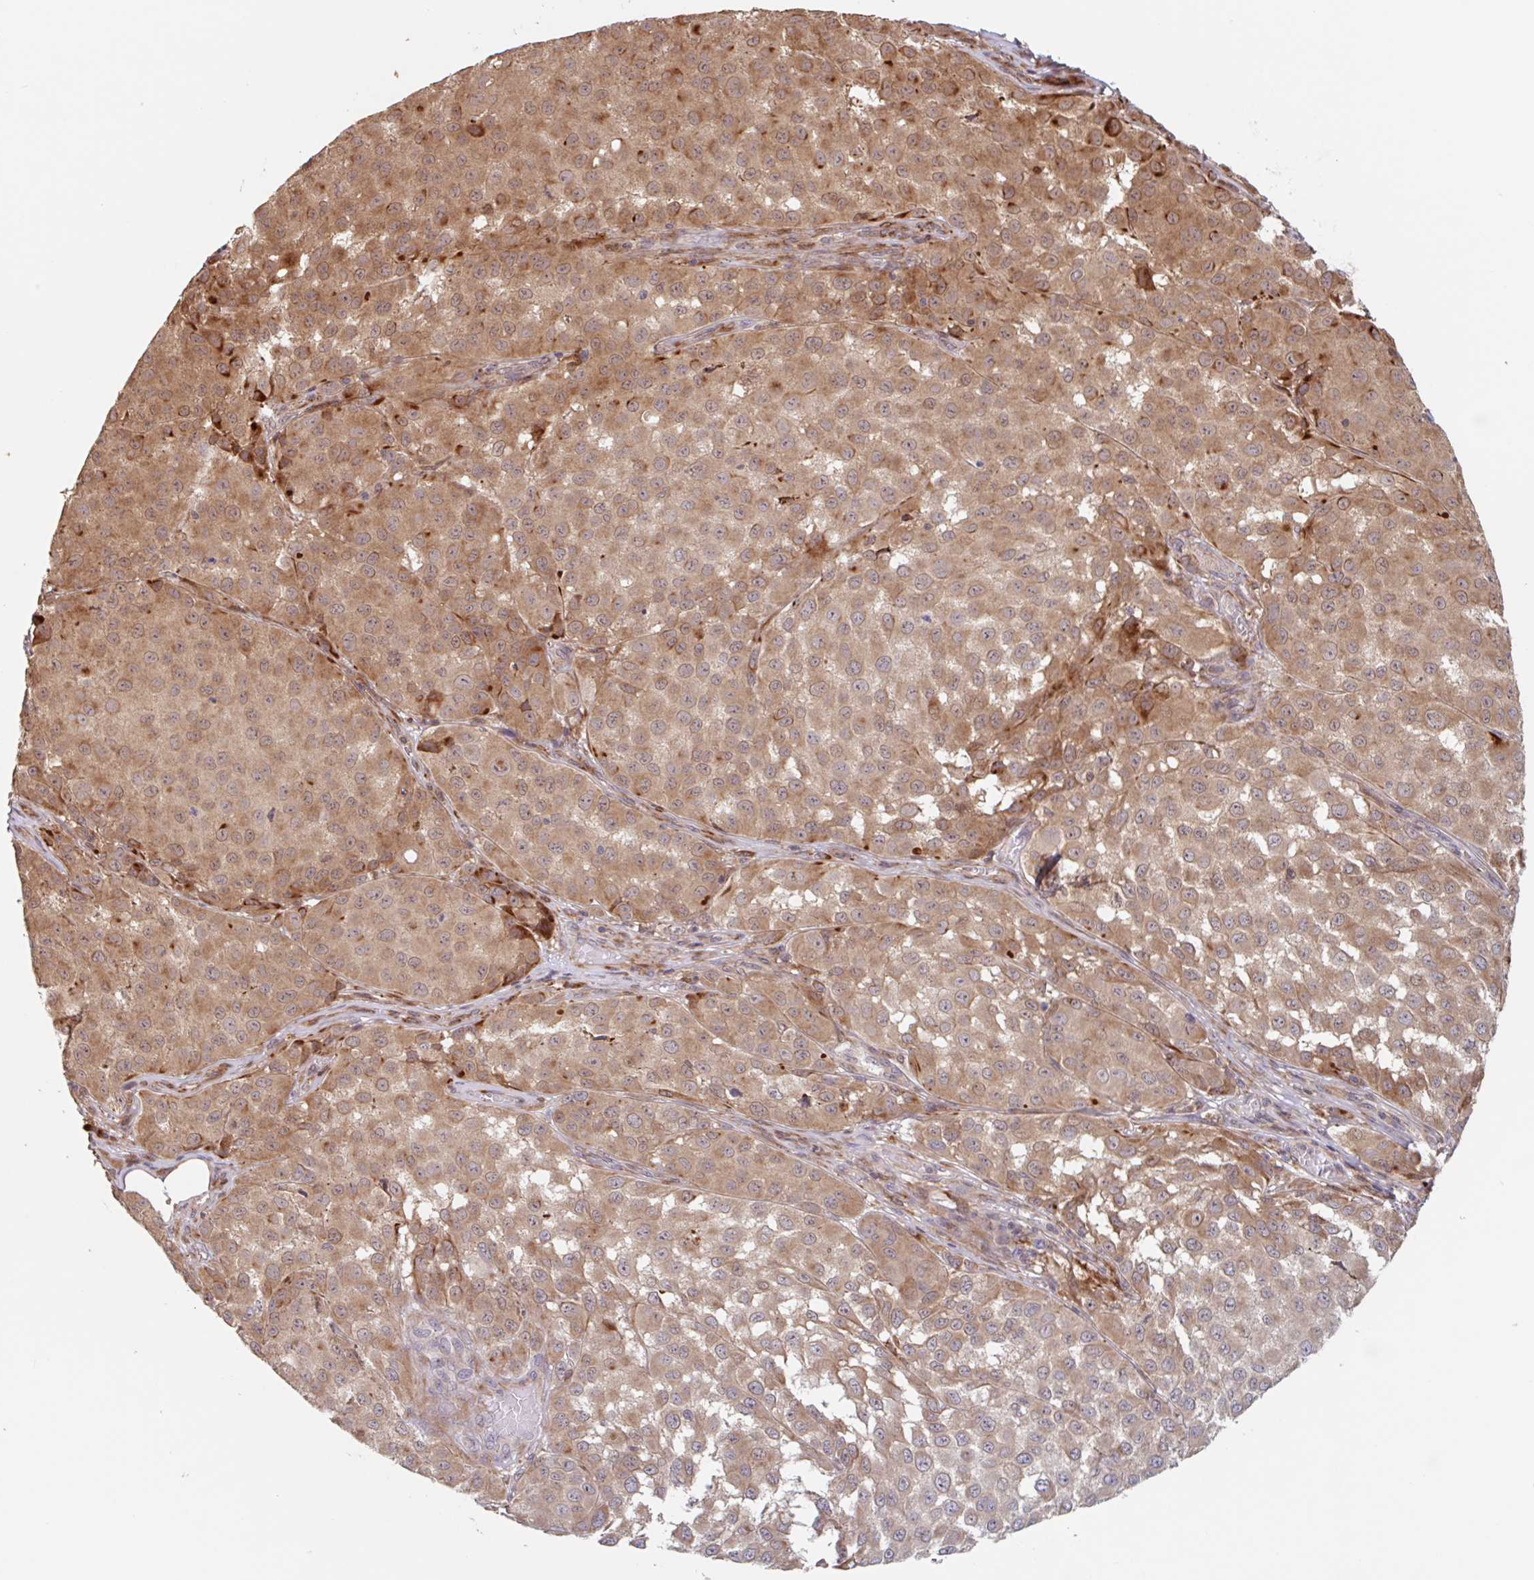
{"staining": {"intensity": "moderate", "quantity": ">75%", "location": "cytoplasmic/membranous"}, "tissue": "melanoma", "cell_type": "Tumor cells", "image_type": "cancer", "snomed": [{"axis": "morphology", "description": "Malignant melanoma, NOS"}, {"axis": "topography", "description": "Skin"}], "caption": "Melanoma stained for a protein displays moderate cytoplasmic/membranous positivity in tumor cells. The staining is performed using DAB (3,3'-diaminobenzidine) brown chromogen to label protein expression. The nuclei are counter-stained blue using hematoxylin.", "gene": "NUB1", "patient": {"sex": "male", "age": 64}}